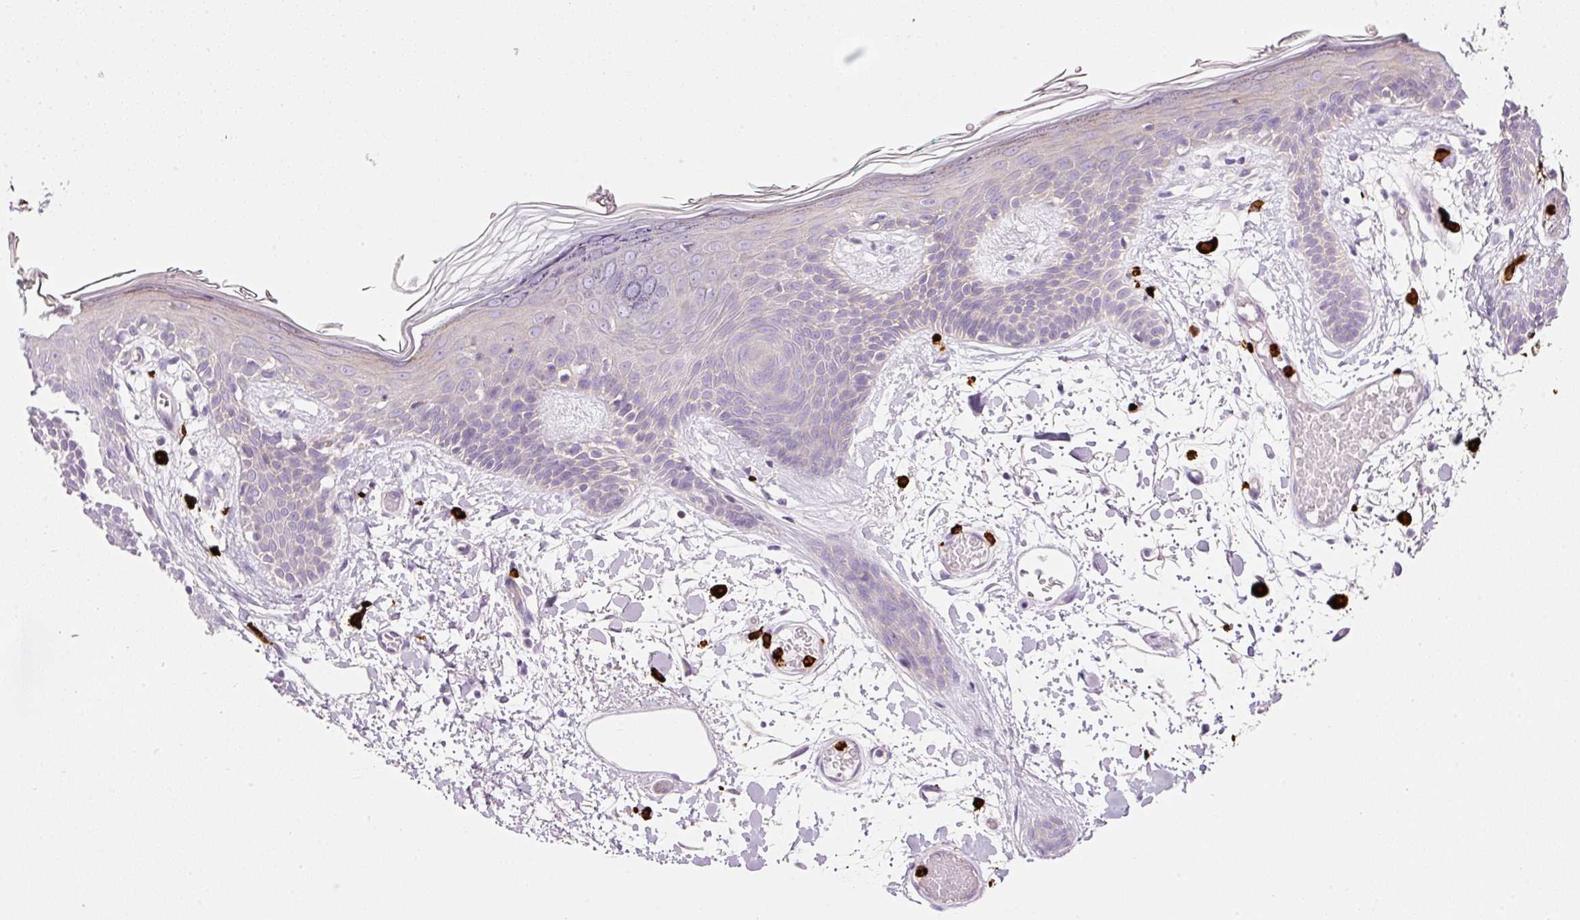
{"staining": {"intensity": "negative", "quantity": "none", "location": "none"}, "tissue": "skin", "cell_type": "Fibroblasts", "image_type": "normal", "snomed": [{"axis": "morphology", "description": "Normal tissue, NOS"}, {"axis": "topography", "description": "Skin"}], "caption": "The image reveals no staining of fibroblasts in unremarkable skin. (DAB immunohistochemistry (IHC), high magnification).", "gene": "MAP3K3", "patient": {"sex": "male", "age": 79}}